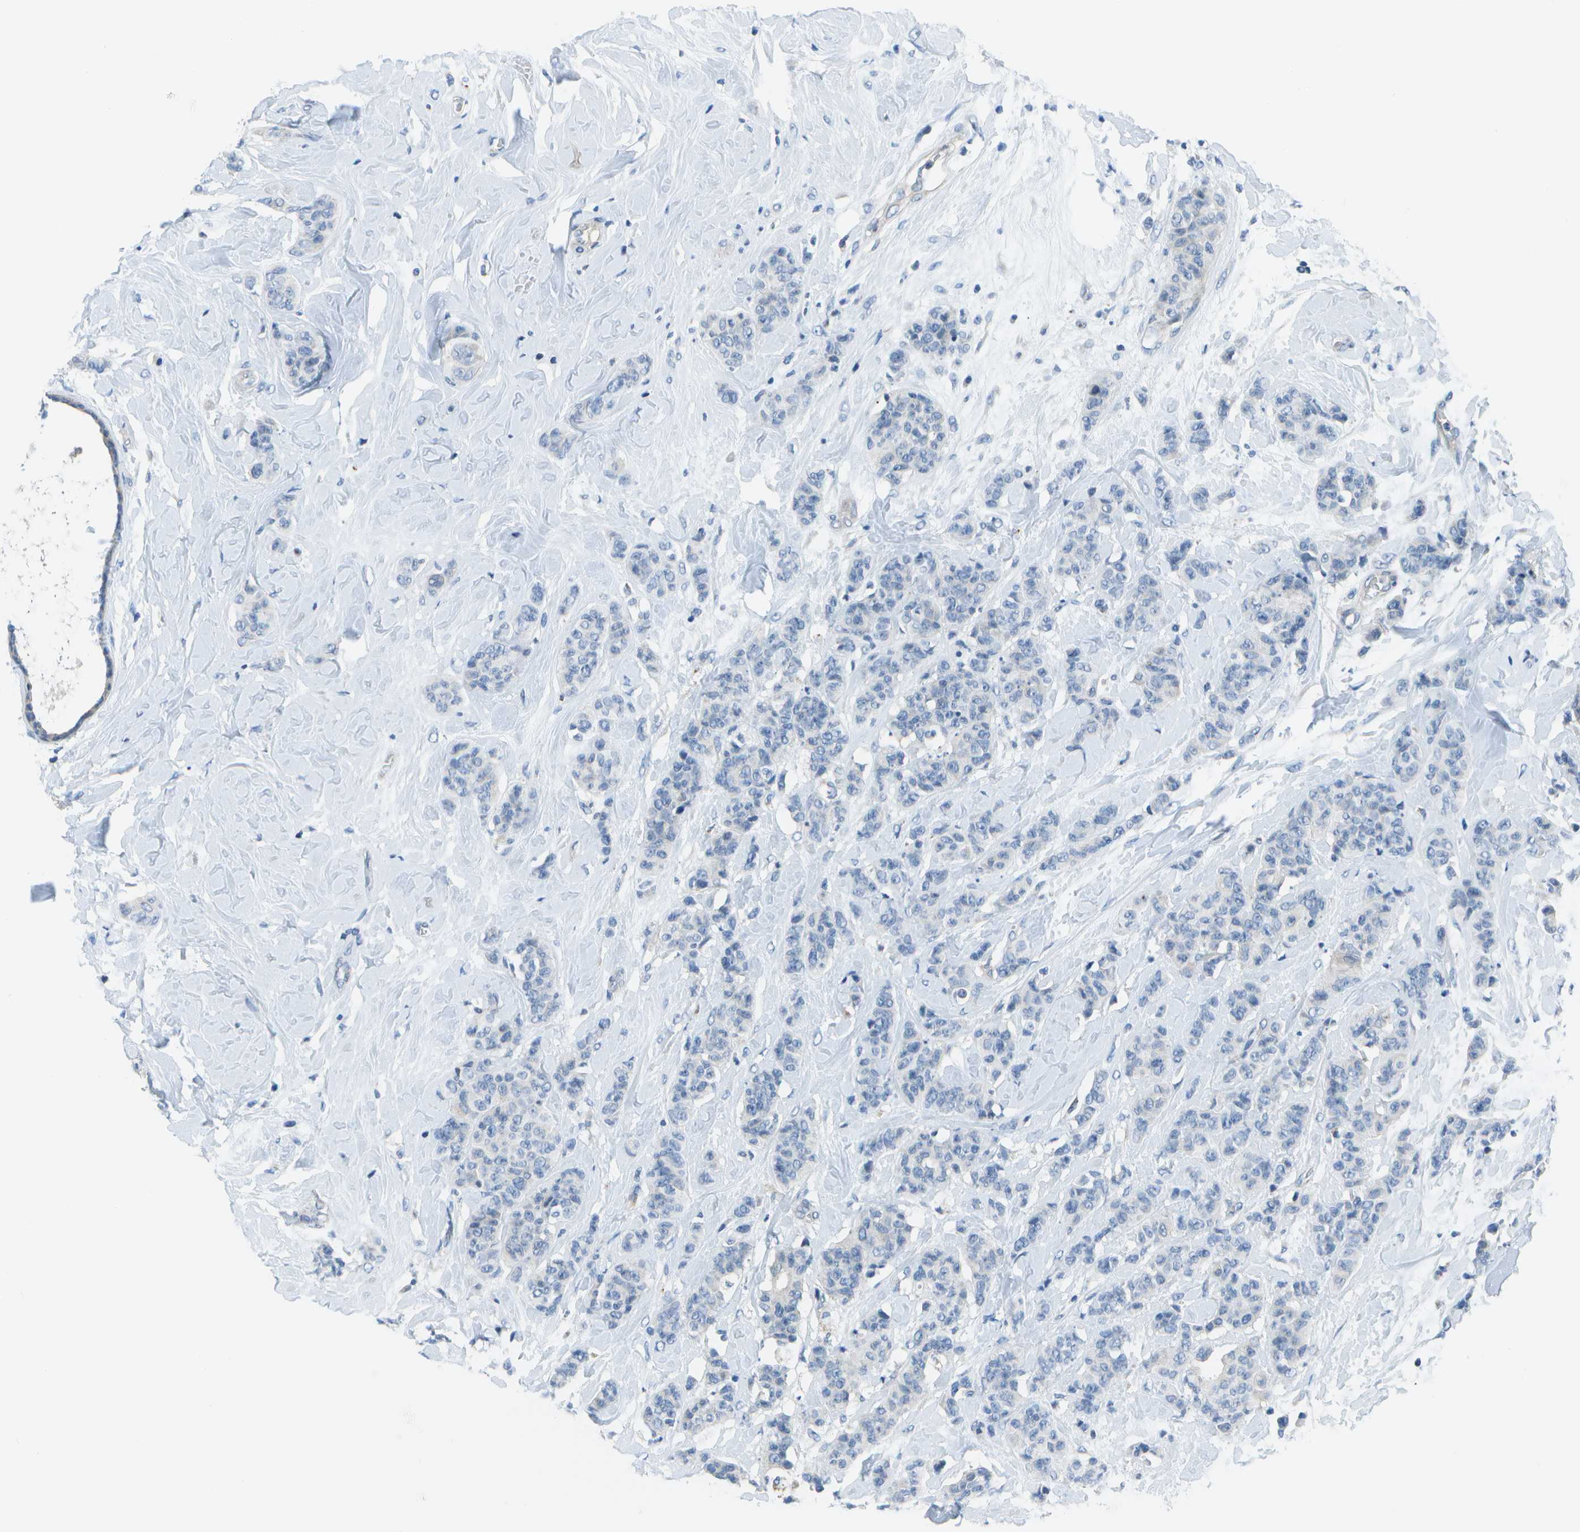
{"staining": {"intensity": "negative", "quantity": "none", "location": "none"}, "tissue": "breast cancer", "cell_type": "Tumor cells", "image_type": "cancer", "snomed": [{"axis": "morphology", "description": "Normal tissue, NOS"}, {"axis": "morphology", "description": "Duct carcinoma"}, {"axis": "topography", "description": "Breast"}], "caption": "Tumor cells are negative for protein expression in human breast invasive ductal carcinoma.", "gene": "DCT", "patient": {"sex": "female", "age": 40}}